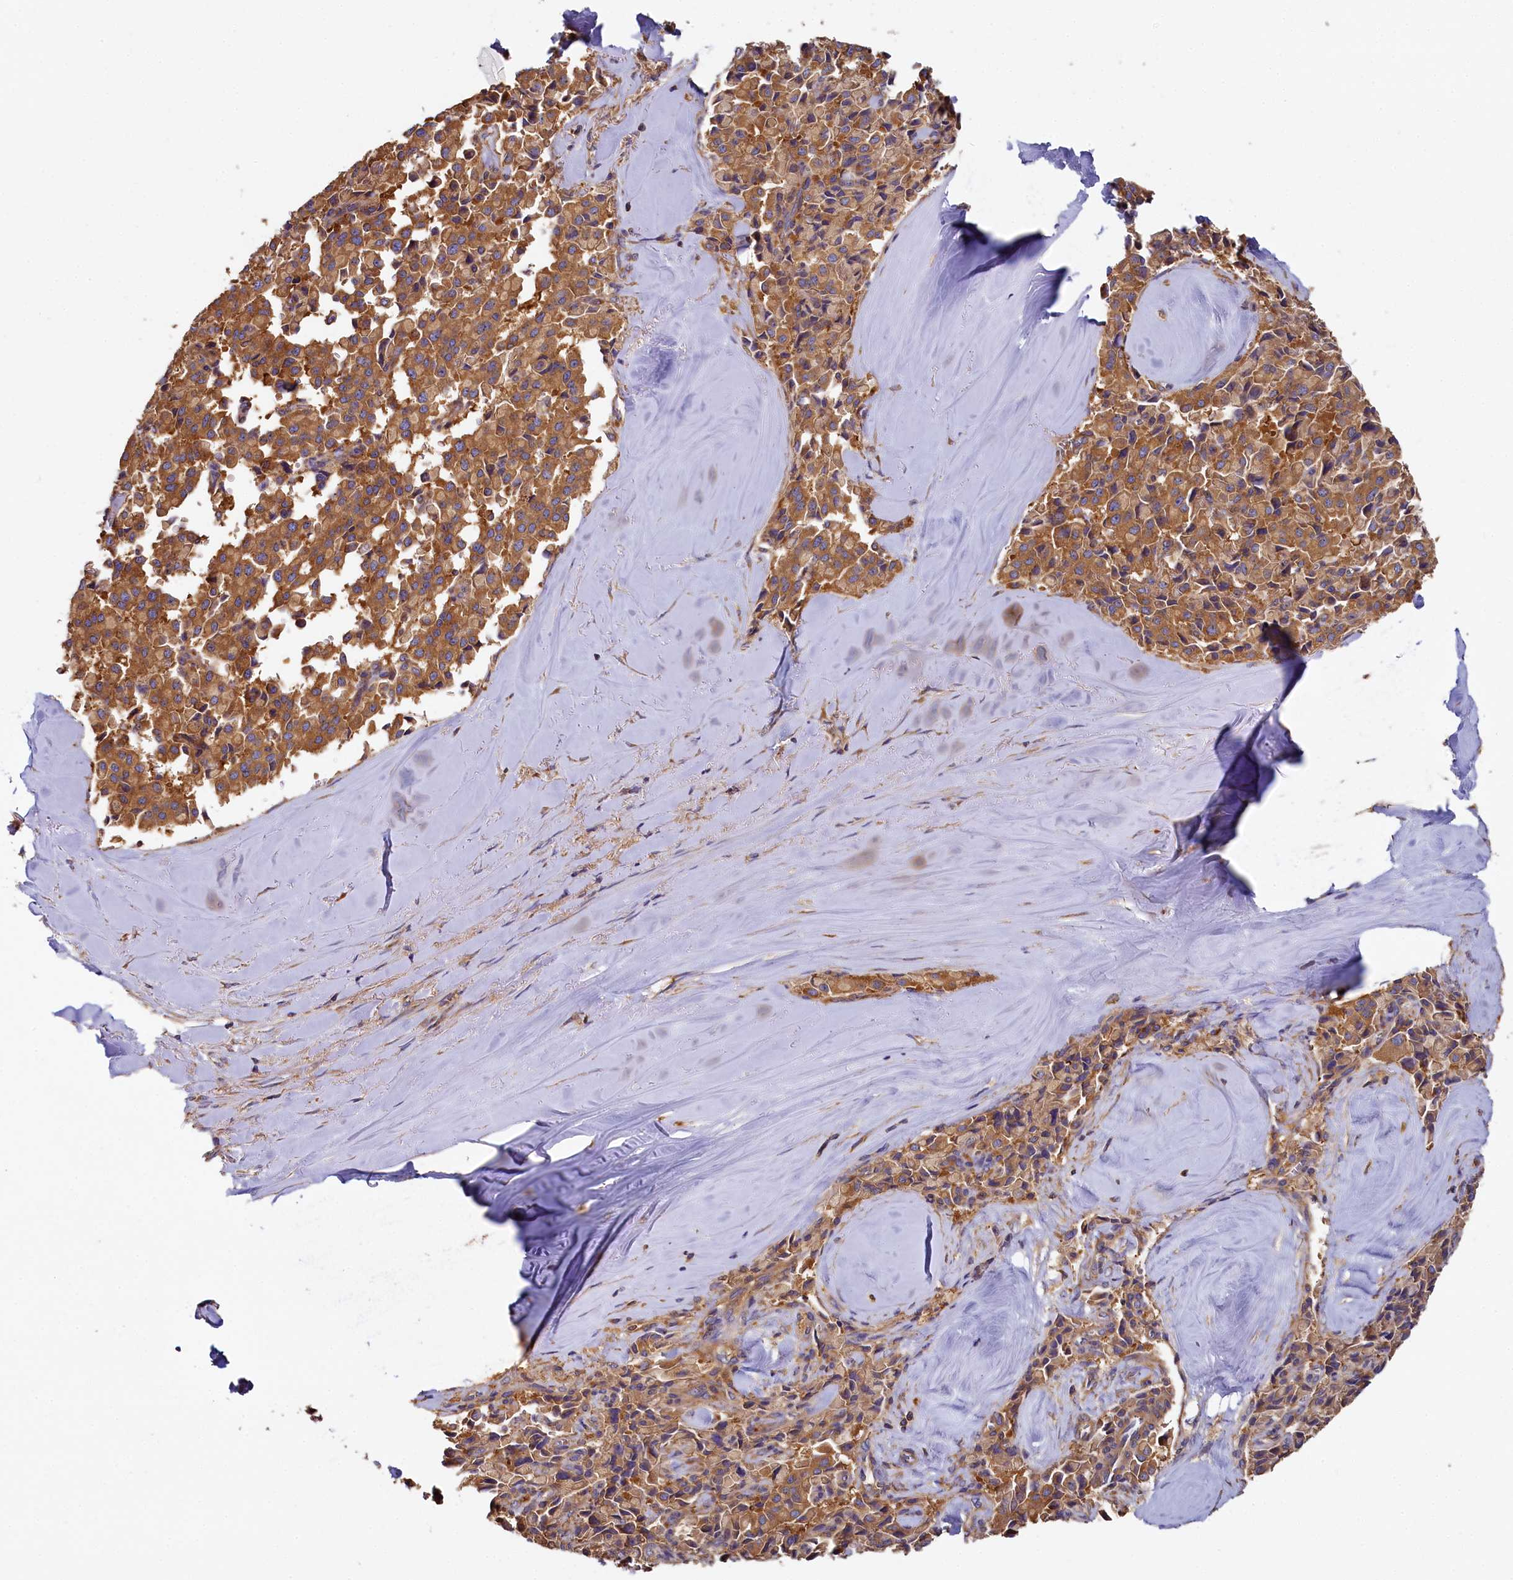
{"staining": {"intensity": "moderate", "quantity": ">75%", "location": "cytoplasmic/membranous"}, "tissue": "pancreatic cancer", "cell_type": "Tumor cells", "image_type": "cancer", "snomed": [{"axis": "morphology", "description": "Adenocarcinoma, NOS"}, {"axis": "topography", "description": "Pancreas"}], "caption": "DAB (3,3'-diaminobenzidine) immunohistochemical staining of adenocarcinoma (pancreatic) demonstrates moderate cytoplasmic/membranous protein positivity in about >75% of tumor cells. Using DAB (brown) and hematoxylin (blue) stains, captured at high magnification using brightfield microscopy.", "gene": "PPIP5K1", "patient": {"sex": "male", "age": 65}}